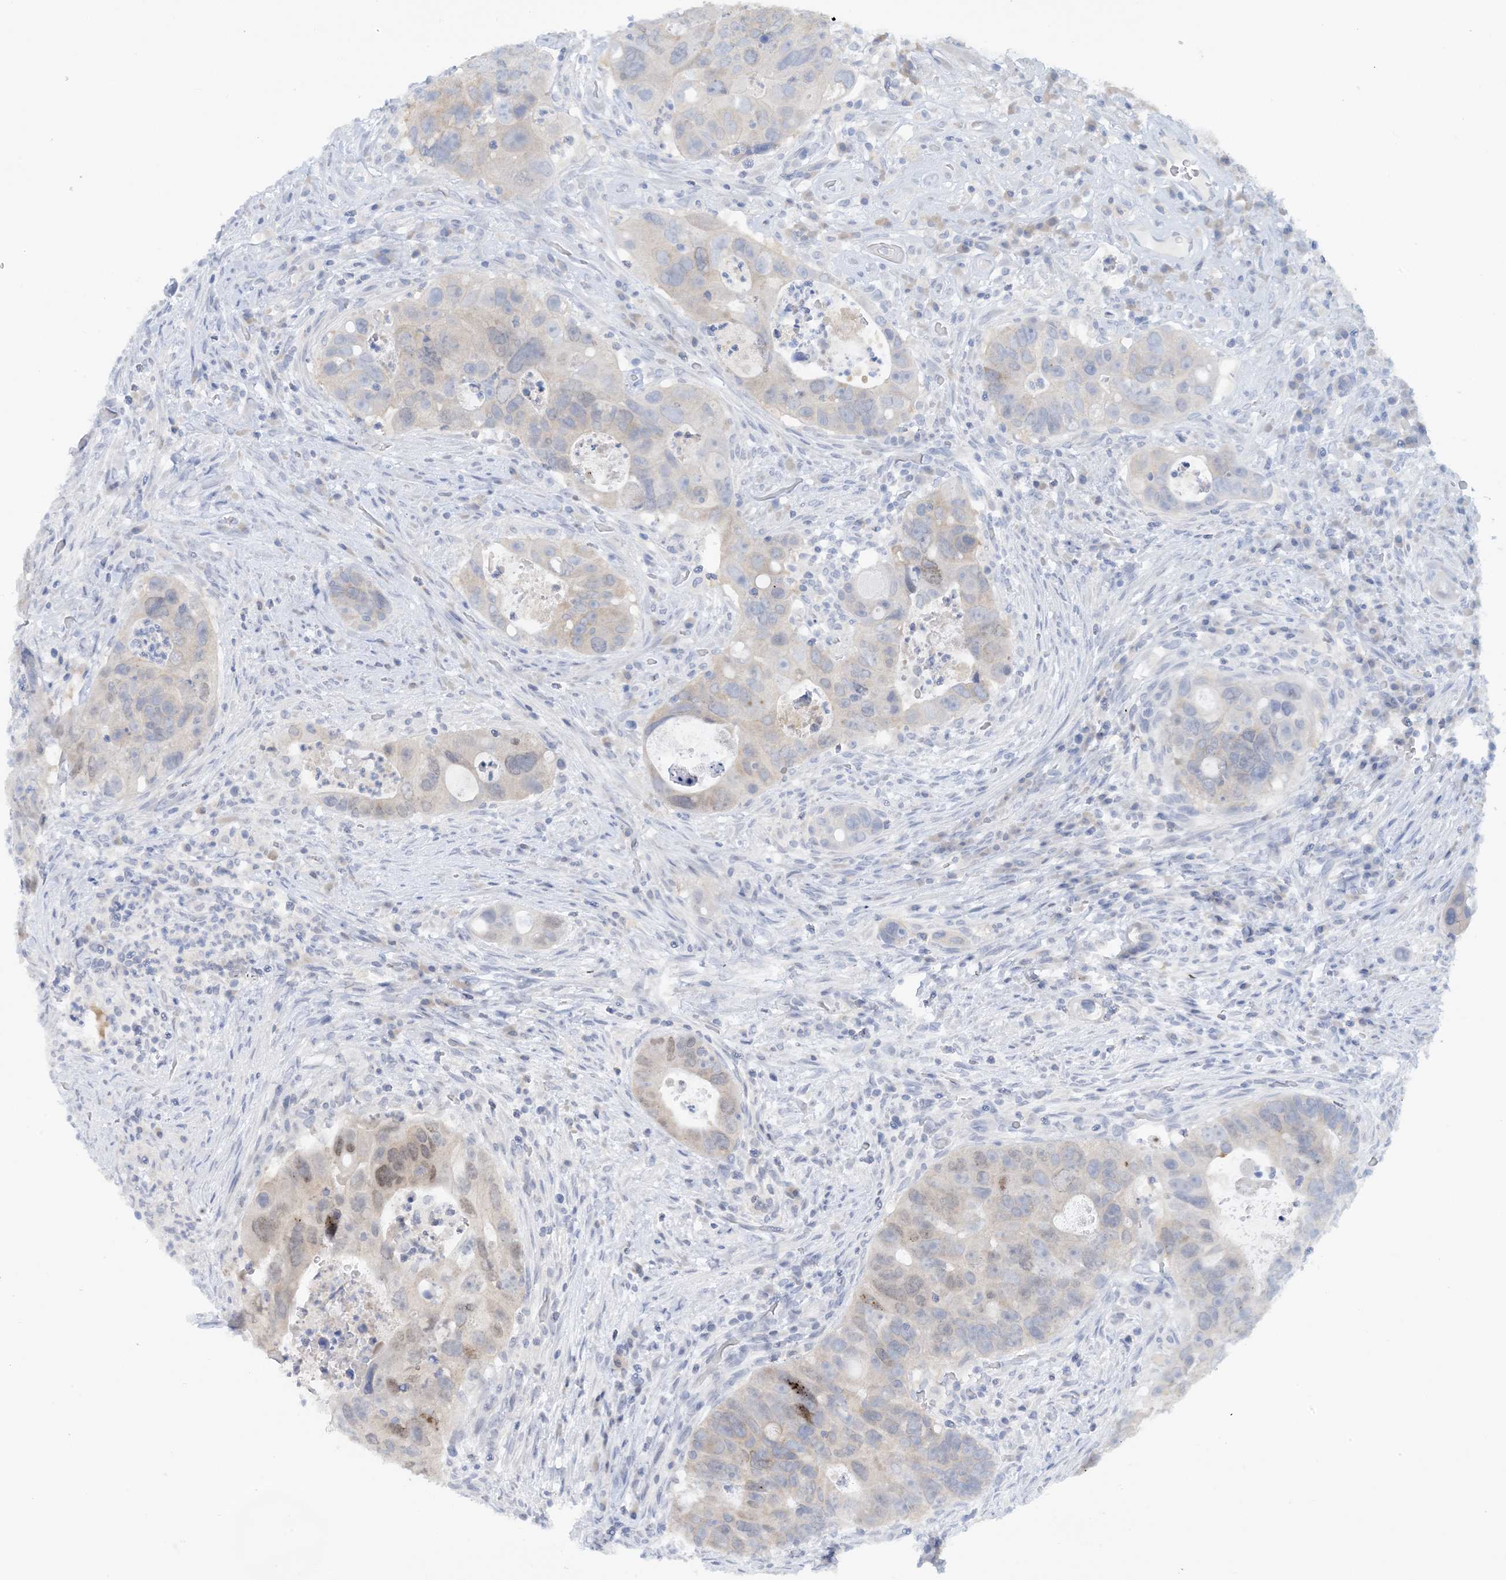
{"staining": {"intensity": "weak", "quantity": "<25%", "location": "nuclear"}, "tissue": "colorectal cancer", "cell_type": "Tumor cells", "image_type": "cancer", "snomed": [{"axis": "morphology", "description": "Adenocarcinoma, NOS"}, {"axis": "topography", "description": "Rectum"}], "caption": "DAB immunohistochemical staining of colorectal cancer (adenocarcinoma) displays no significant expression in tumor cells.", "gene": "ACYP2", "patient": {"sex": "male", "age": 59}}